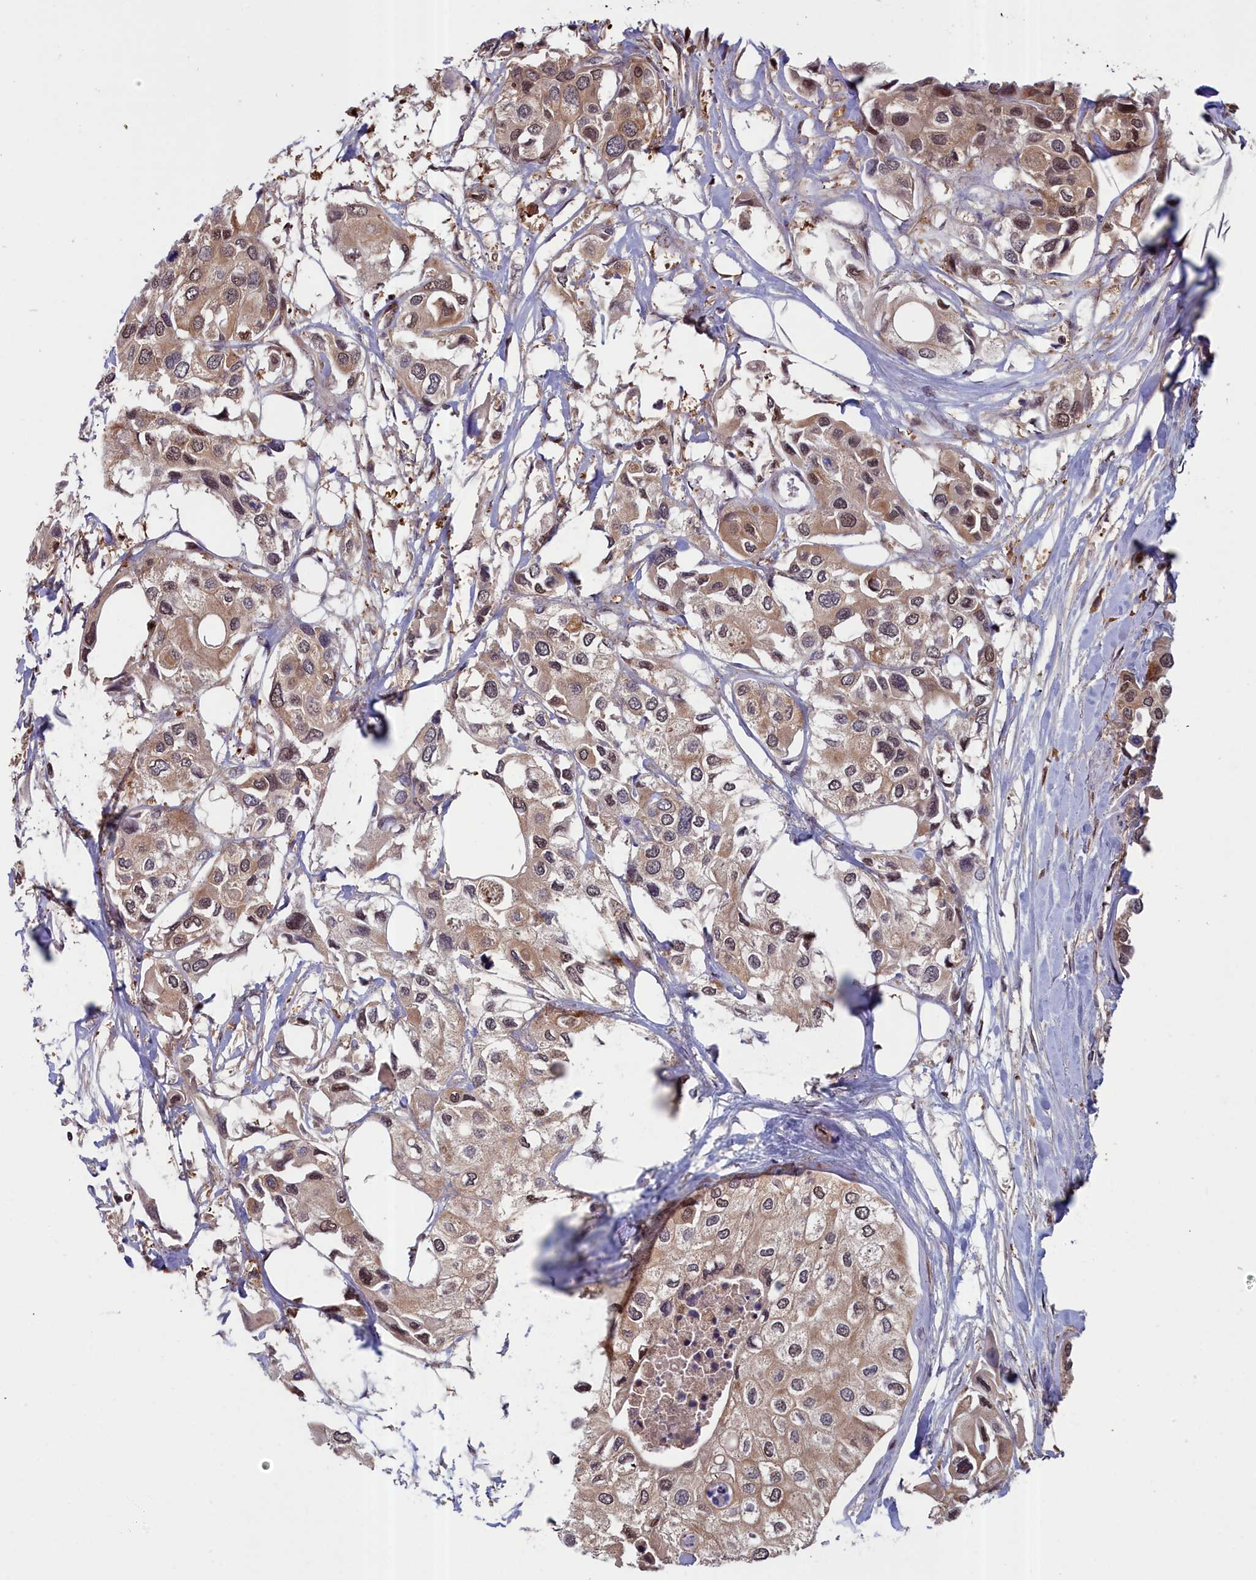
{"staining": {"intensity": "weak", "quantity": ">75%", "location": "cytoplasmic/membranous,nuclear"}, "tissue": "urothelial cancer", "cell_type": "Tumor cells", "image_type": "cancer", "snomed": [{"axis": "morphology", "description": "Urothelial carcinoma, High grade"}, {"axis": "topography", "description": "Urinary bladder"}], "caption": "DAB (3,3'-diaminobenzidine) immunohistochemical staining of high-grade urothelial carcinoma shows weak cytoplasmic/membranous and nuclear protein expression in about >75% of tumor cells. The protein of interest is shown in brown color, while the nuclei are stained blue.", "gene": "GFRA2", "patient": {"sex": "male", "age": 64}}